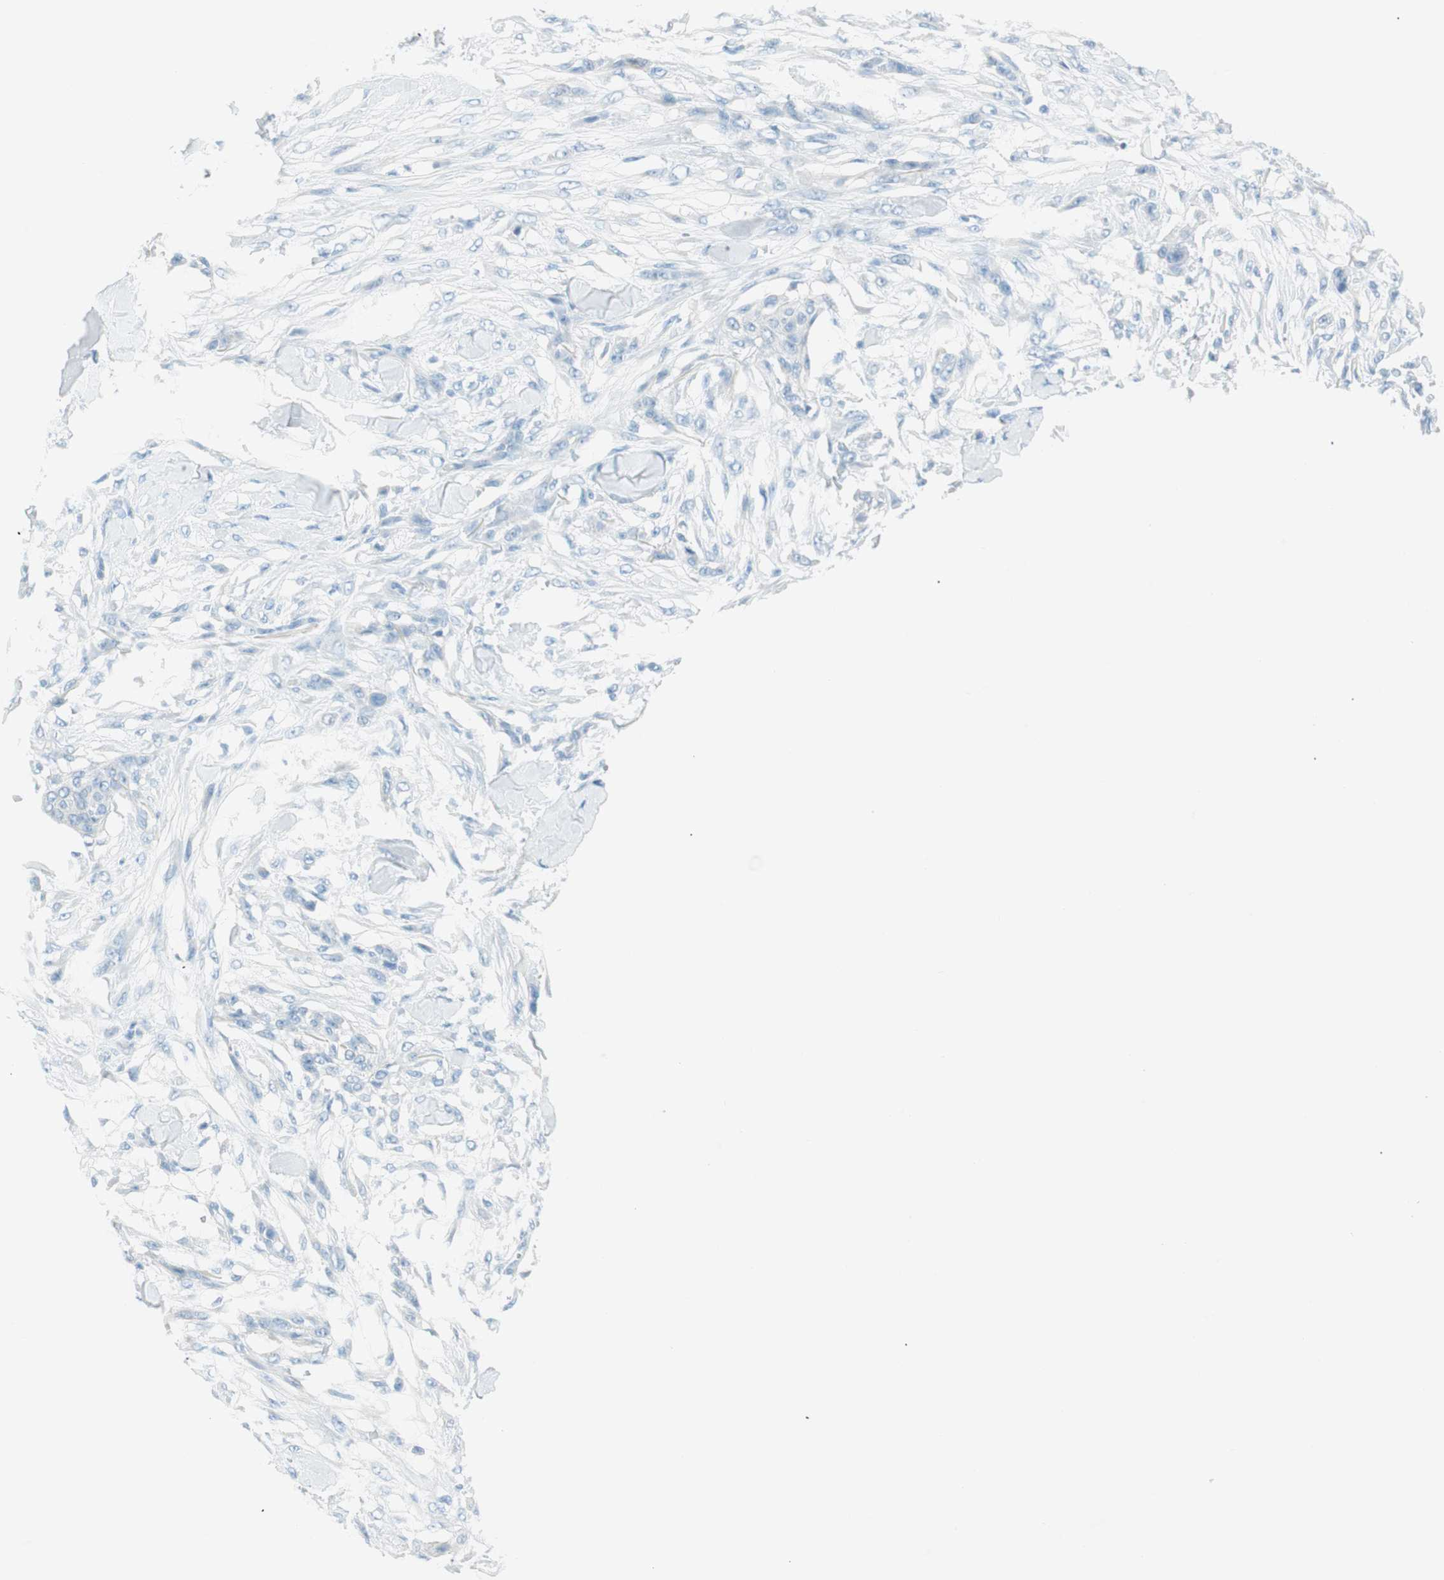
{"staining": {"intensity": "negative", "quantity": "none", "location": "none"}, "tissue": "skin cancer", "cell_type": "Tumor cells", "image_type": "cancer", "snomed": [{"axis": "morphology", "description": "Squamous cell carcinoma, NOS"}, {"axis": "topography", "description": "Skin"}], "caption": "This histopathology image is of skin squamous cell carcinoma stained with immunohistochemistry to label a protein in brown with the nuclei are counter-stained blue. There is no positivity in tumor cells.", "gene": "TNFRSF13C", "patient": {"sex": "female", "age": 59}}